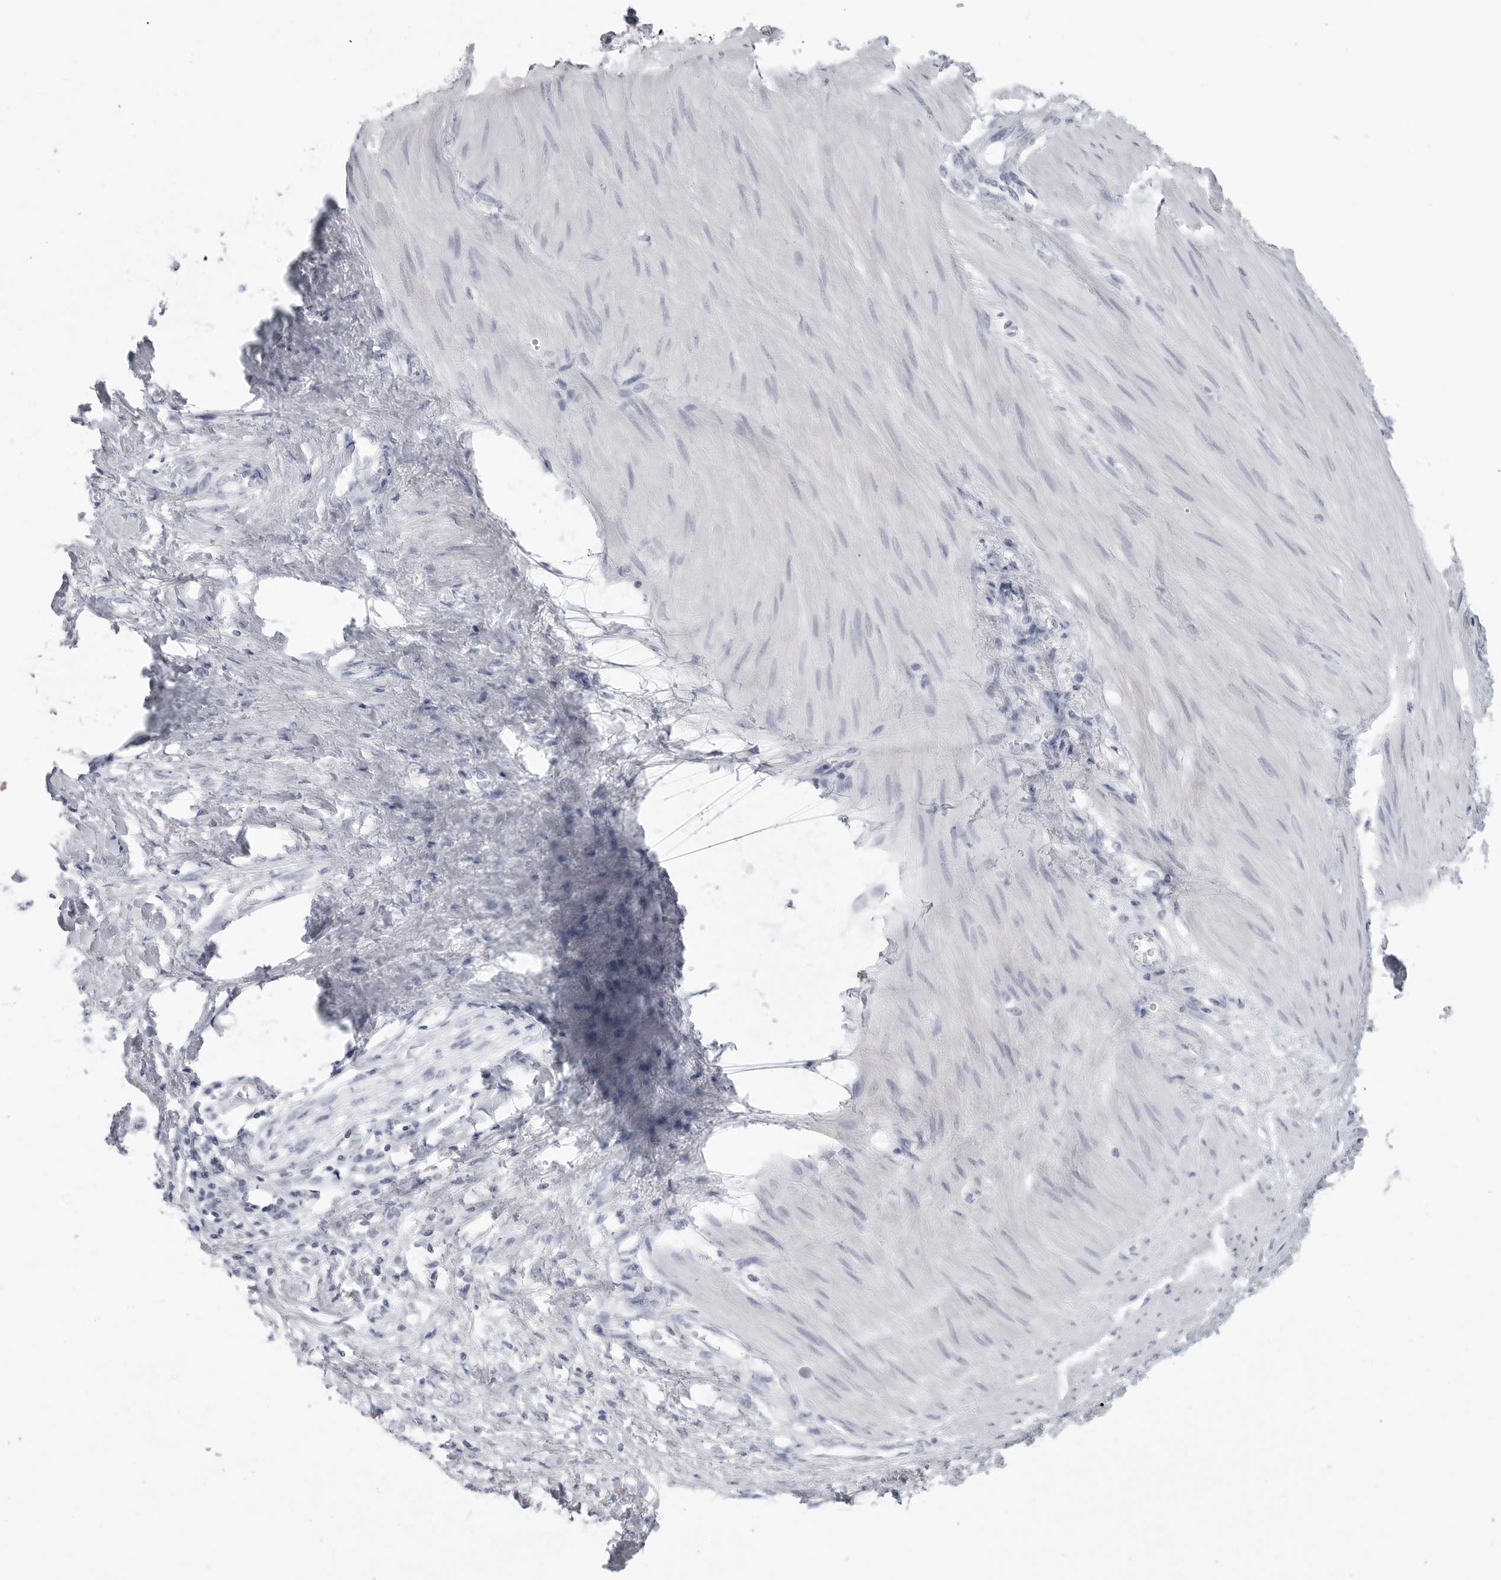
{"staining": {"intensity": "negative", "quantity": "none", "location": "none"}, "tissue": "stomach cancer", "cell_type": "Tumor cells", "image_type": "cancer", "snomed": [{"axis": "morphology", "description": "Adenocarcinoma, NOS"}, {"axis": "topography", "description": "Stomach"}], "caption": "Immunohistochemistry histopathology image of neoplastic tissue: human stomach cancer stained with DAB (3,3'-diaminobenzidine) shows no significant protein staining in tumor cells.", "gene": "LY6D", "patient": {"sex": "female", "age": 76}}